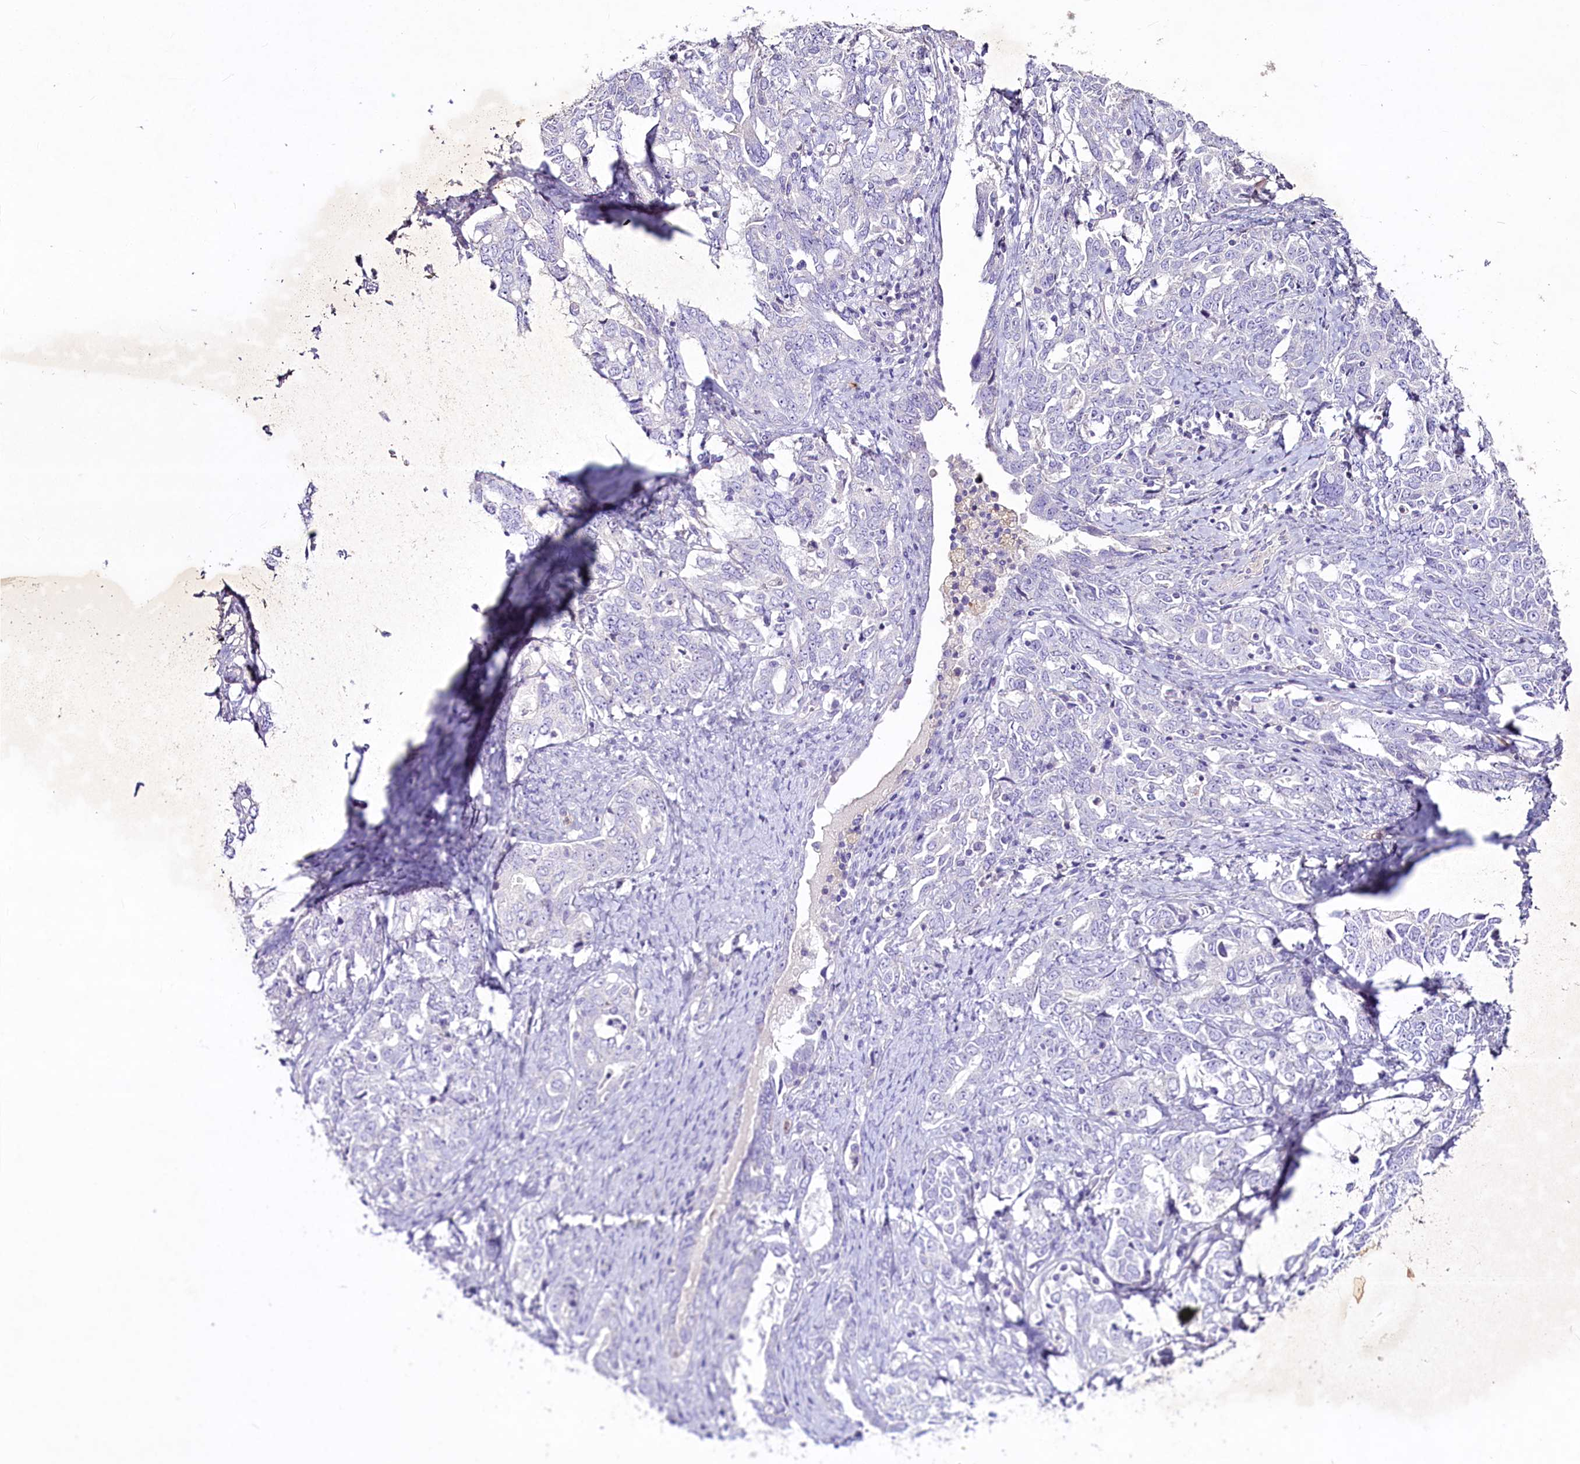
{"staining": {"intensity": "negative", "quantity": "none", "location": "none"}, "tissue": "ovarian cancer", "cell_type": "Tumor cells", "image_type": "cancer", "snomed": [{"axis": "morphology", "description": "Carcinoma, endometroid"}, {"axis": "topography", "description": "Ovary"}], "caption": "Tumor cells are negative for protein expression in human ovarian endometroid carcinoma.", "gene": "FAM209B", "patient": {"sex": "female", "age": 62}}